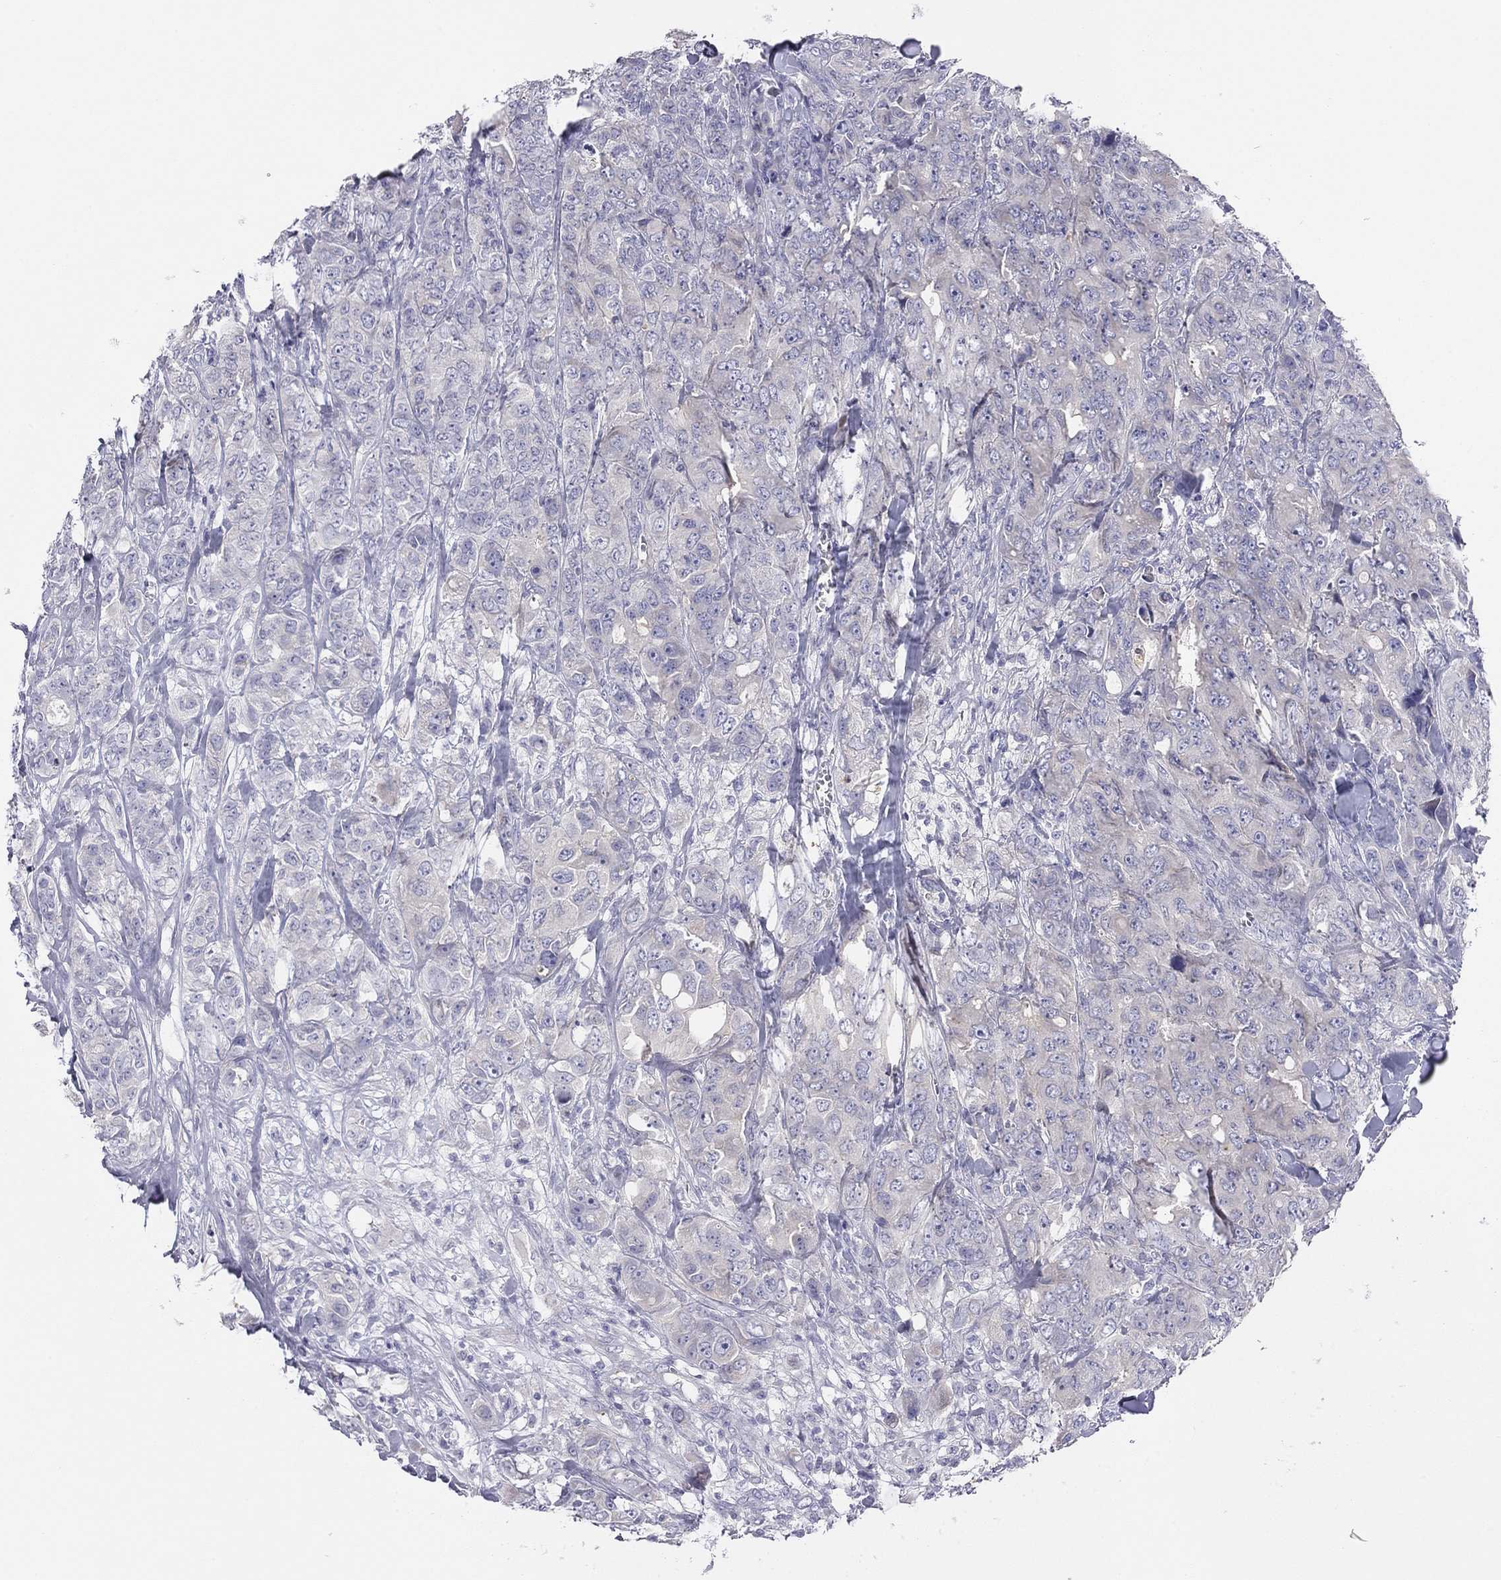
{"staining": {"intensity": "negative", "quantity": "none", "location": "none"}, "tissue": "breast cancer", "cell_type": "Tumor cells", "image_type": "cancer", "snomed": [{"axis": "morphology", "description": "Duct carcinoma"}, {"axis": "topography", "description": "Breast"}], "caption": "DAB (3,3'-diaminobenzidine) immunohistochemical staining of human invasive ductal carcinoma (breast) shows no significant positivity in tumor cells.", "gene": "MGAT4C", "patient": {"sex": "female", "age": 43}}